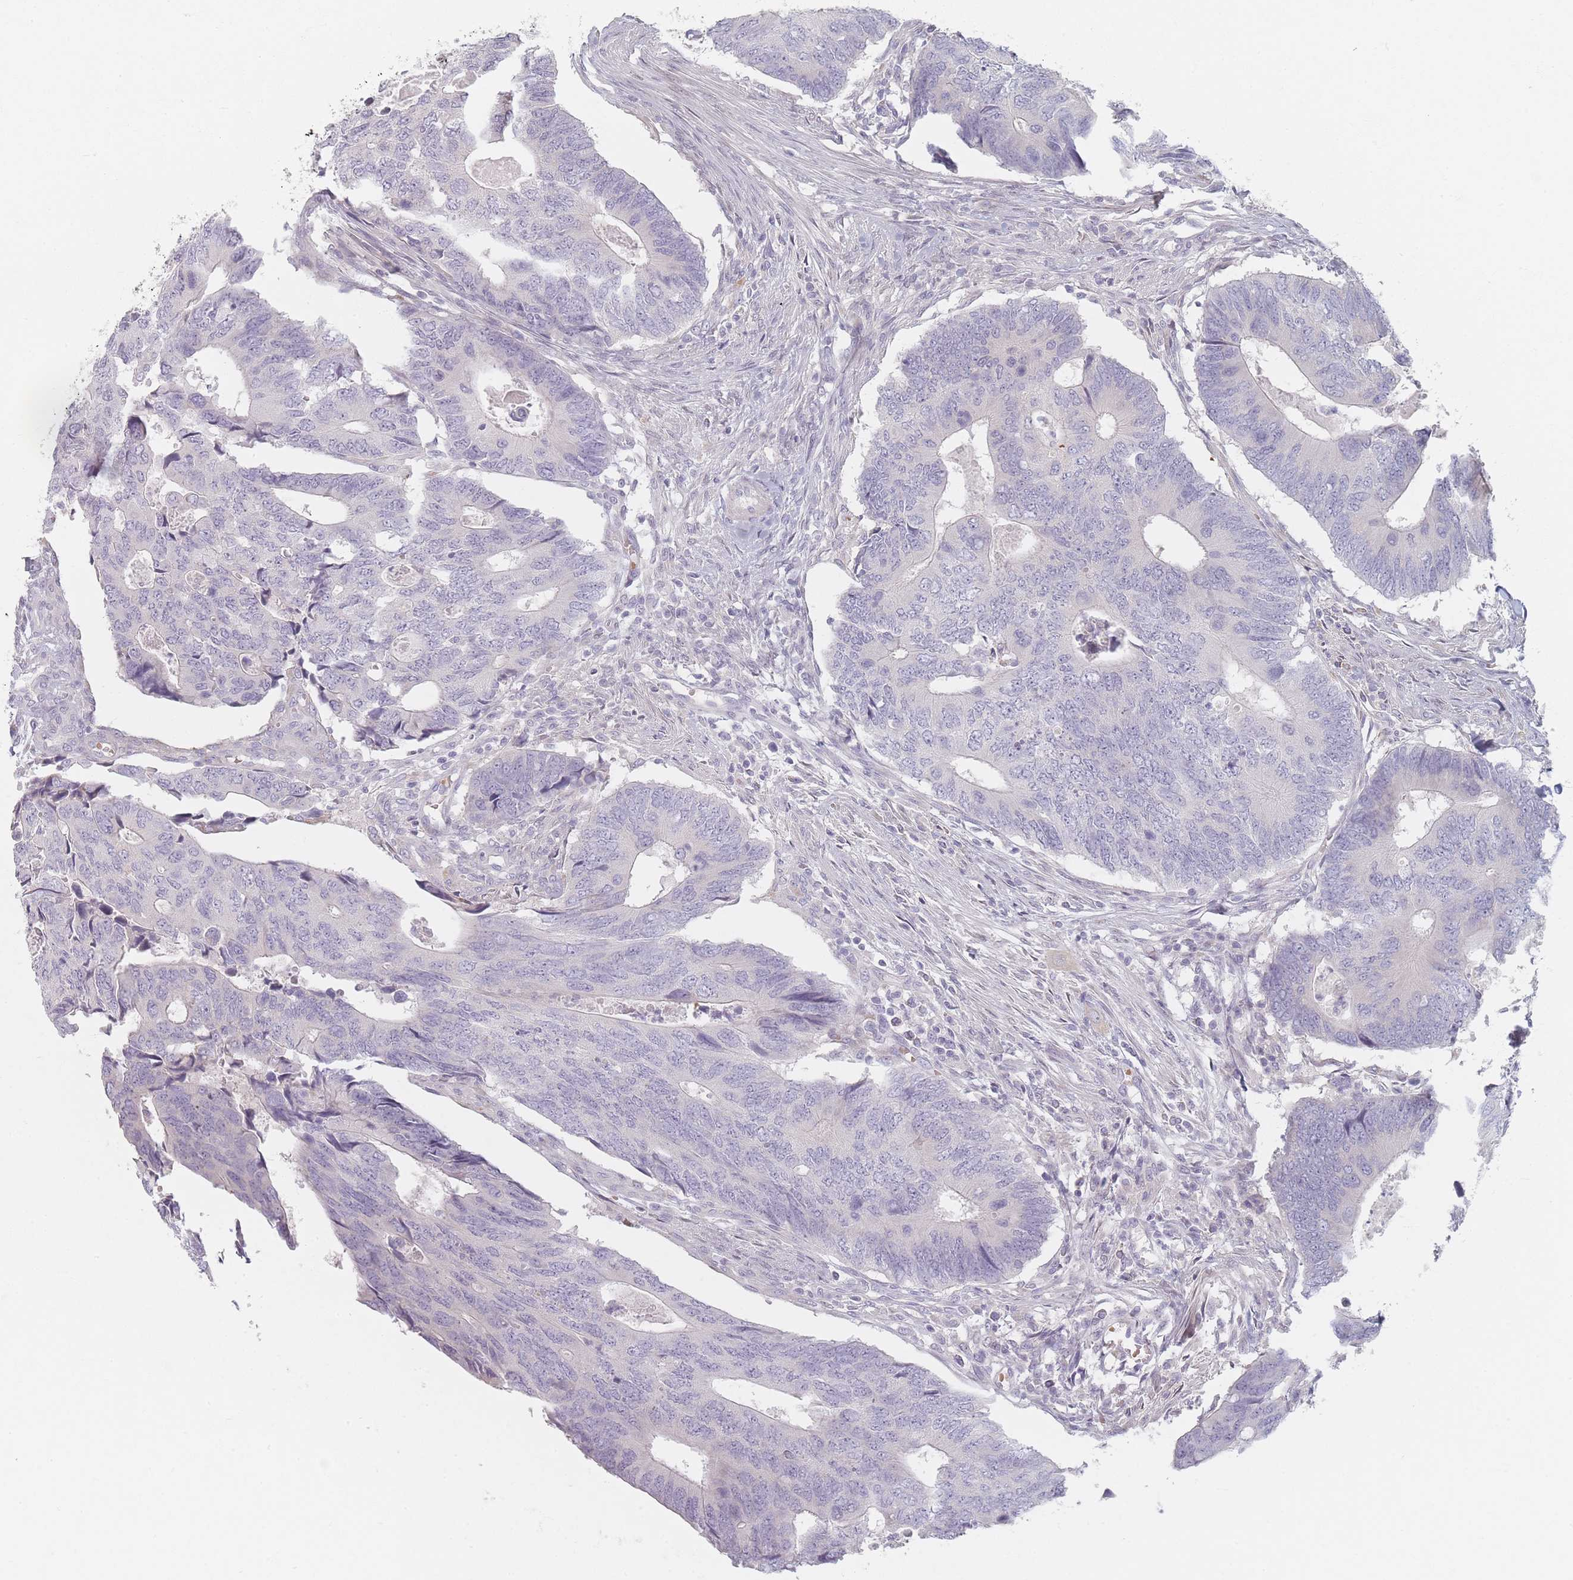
{"staining": {"intensity": "negative", "quantity": "none", "location": "none"}, "tissue": "colorectal cancer", "cell_type": "Tumor cells", "image_type": "cancer", "snomed": [{"axis": "morphology", "description": "Adenocarcinoma, NOS"}, {"axis": "topography", "description": "Colon"}], "caption": "The micrograph demonstrates no significant expression in tumor cells of adenocarcinoma (colorectal). Nuclei are stained in blue.", "gene": "TMOD1", "patient": {"sex": "male", "age": 87}}